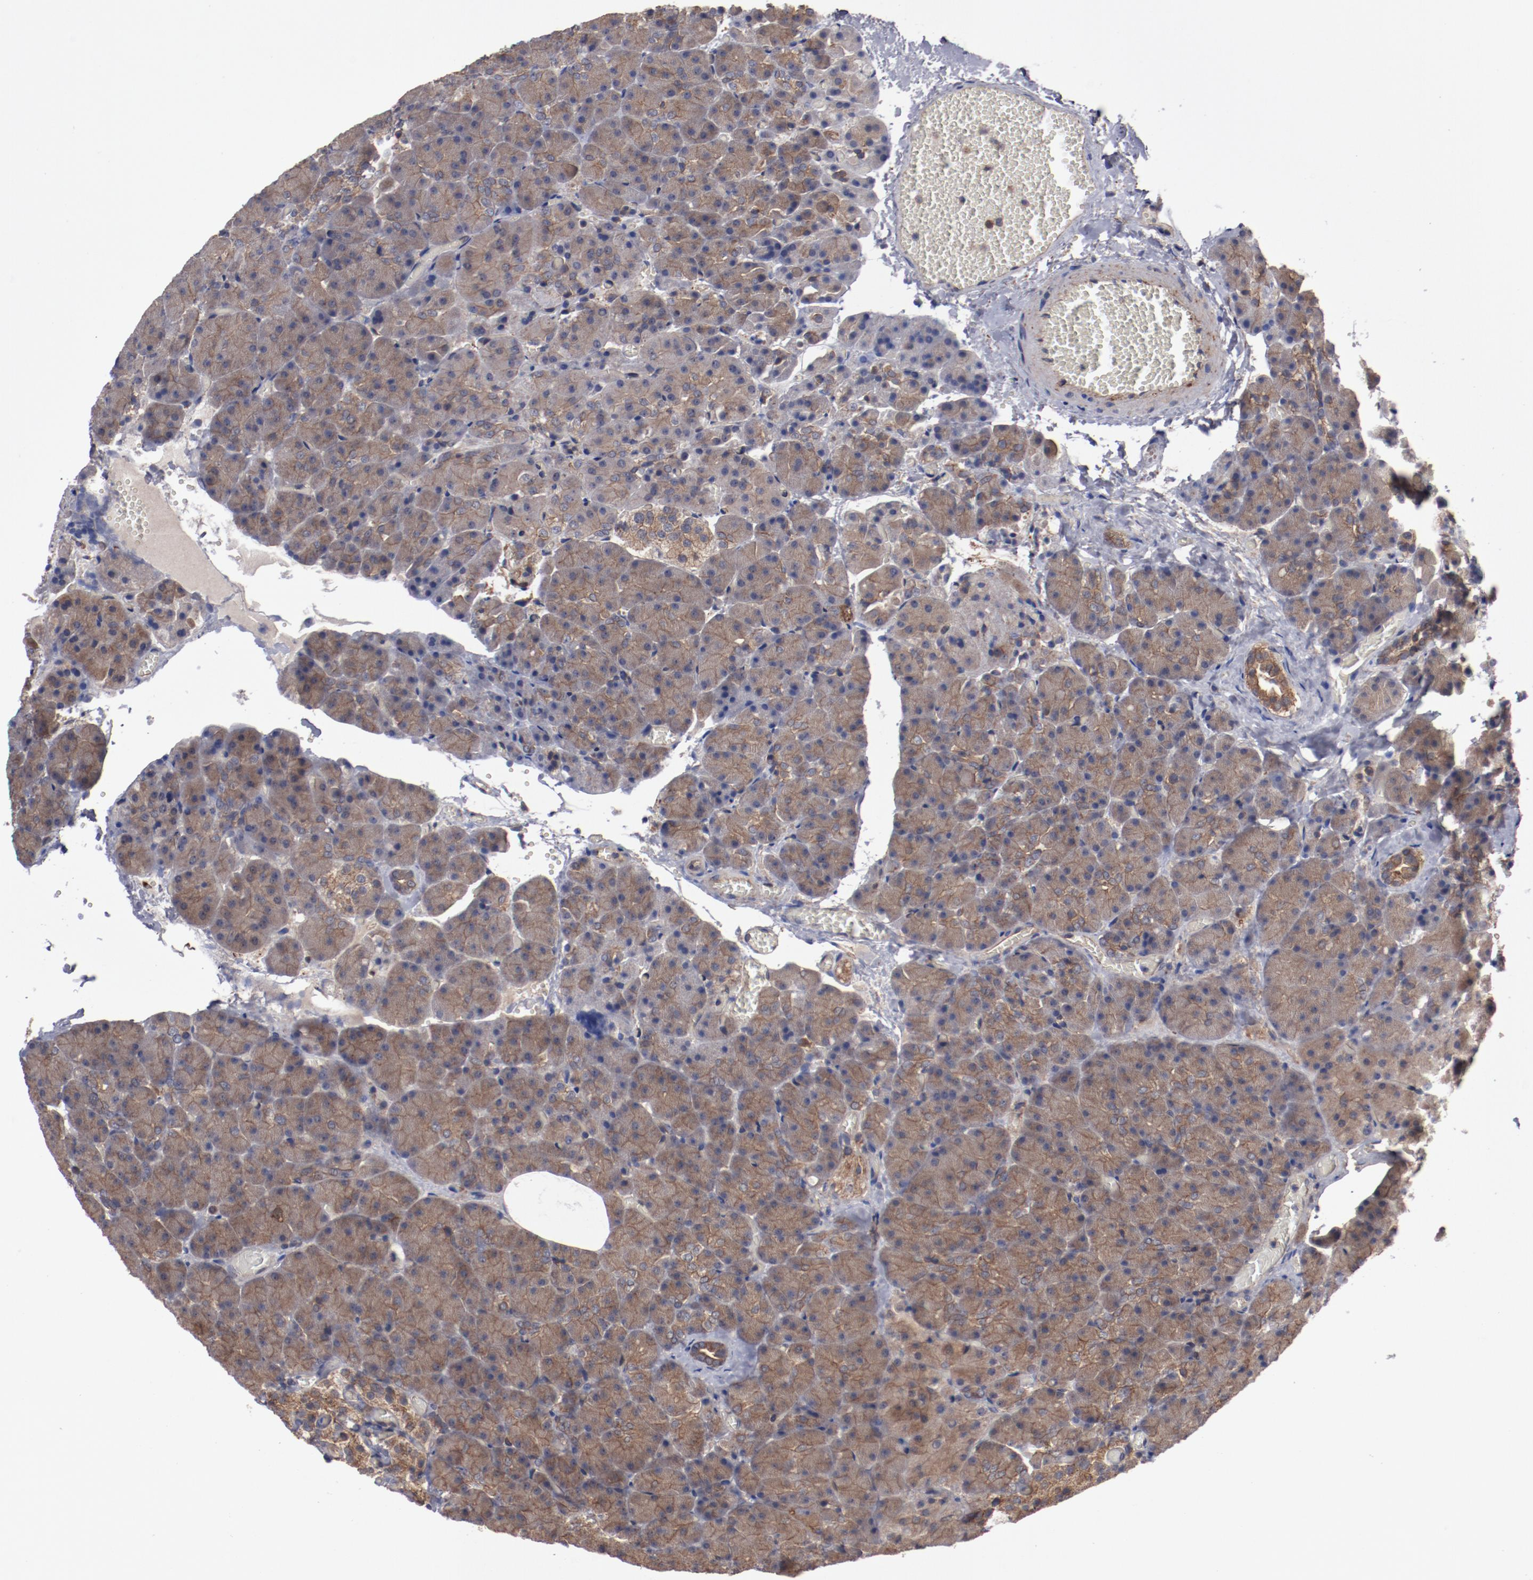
{"staining": {"intensity": "moderate", "quantity": ">75%", "location": "cytoplasmic/membranous"}, "tissue": "carcinoid", "cell_type": "Tumor cells", "image_type": "cancer", "snomed": [{"axis": "morphology", "description": "Normal tissue, NOS"}, {"axis": "morphology", "description": "Carcinoid, malignant, NOS"}, {"axis": "topography", "description": "Pancreas"}], "caption": "IHC of carcinoid (malignant) shows medium levels of moderate cytoplasmic/membranous positivity in approximately >75% of tumor cells.", "gene": "DNAAF2", "patient": {"sex": "female", "age": 35}}